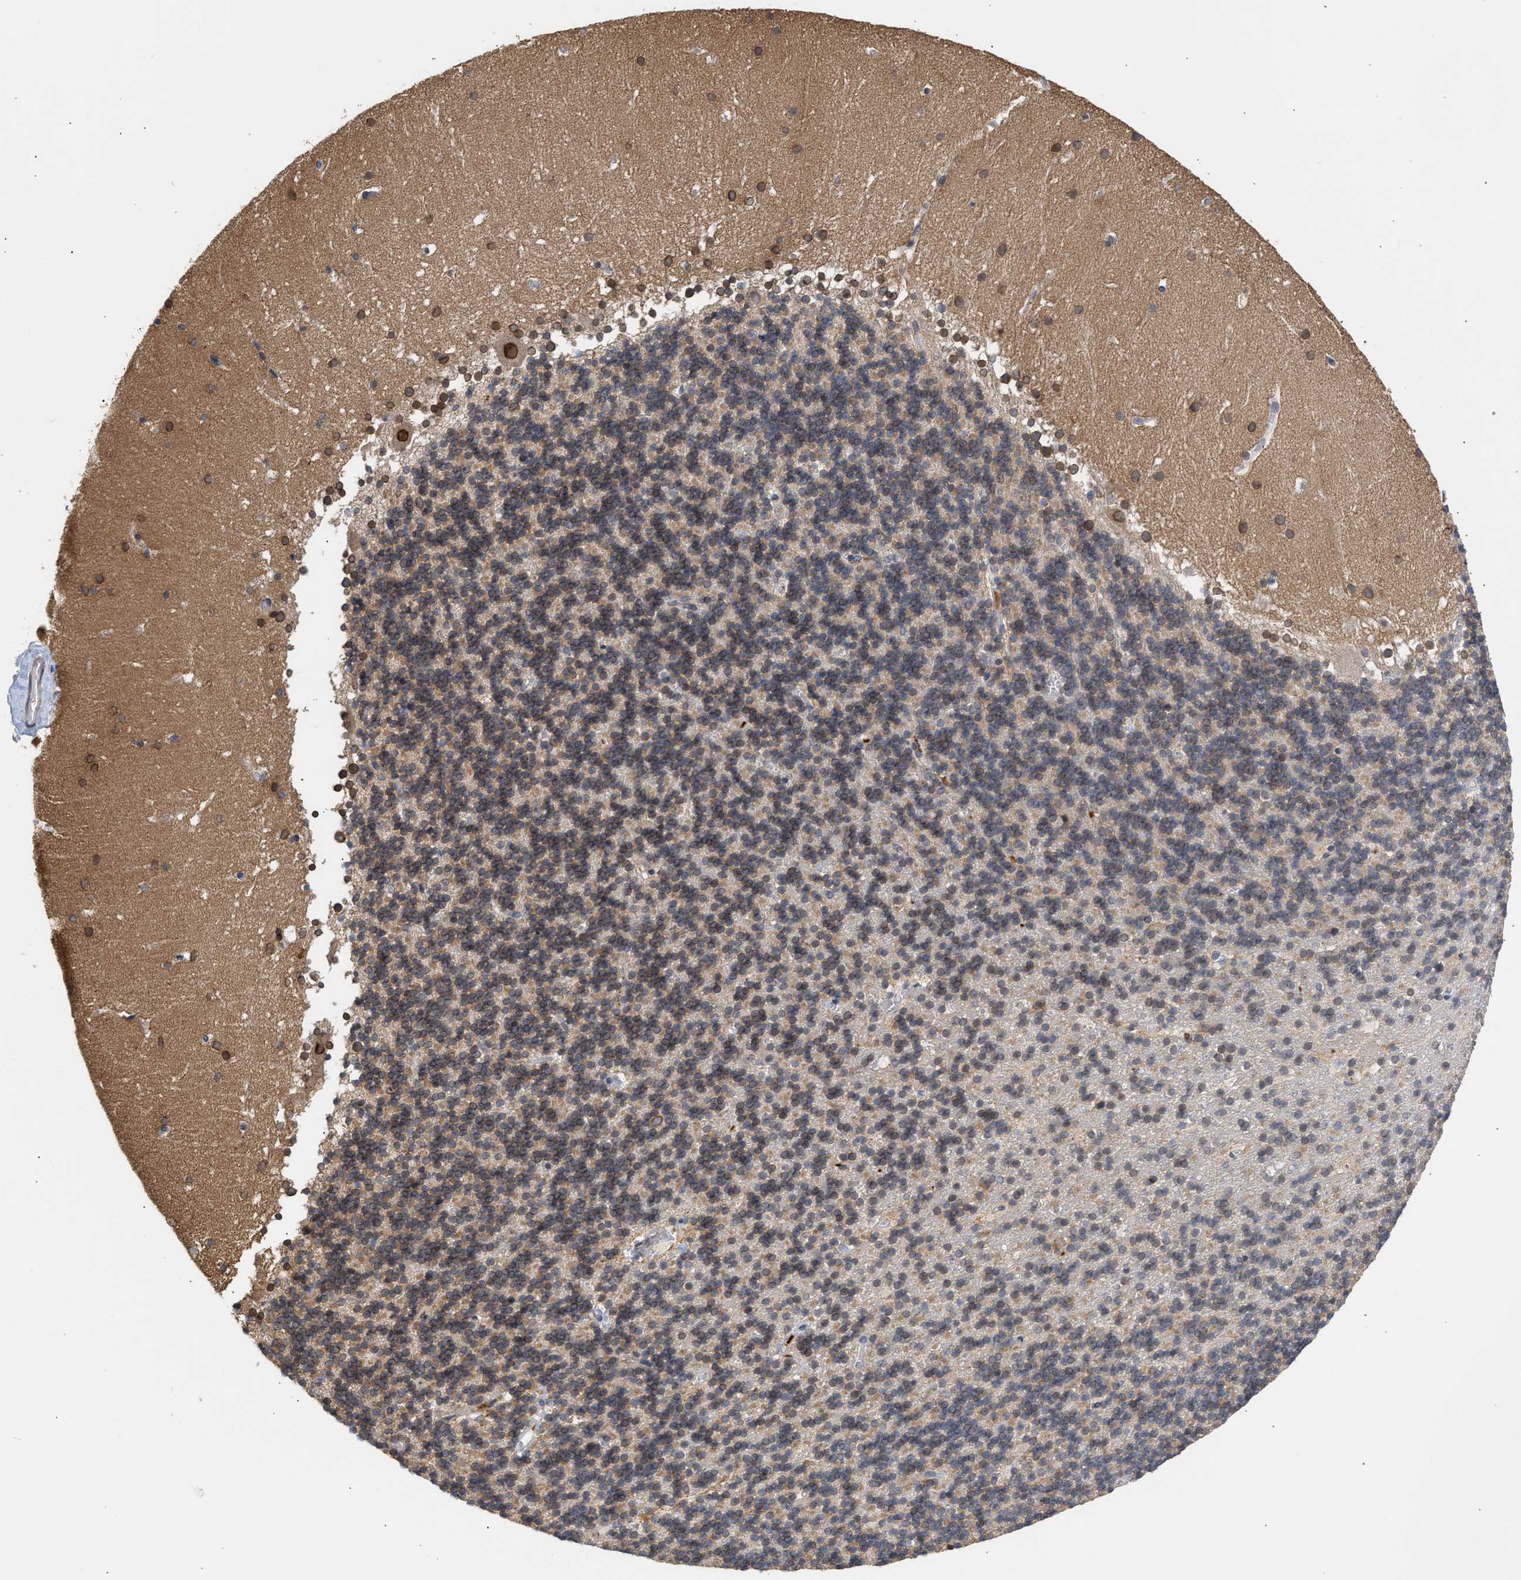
{"staining": {"intensity": "weak", "quantity": "25%-75%", "location": "cytoplasmic/membranous,nuclear"}, "tissue": "cerebellum", "cell_type": "Cells in granular layer", "image_type": "normal", "snomed": [{"axis": "morphology", "description": "Normal tissue, NOS"}, {"axis": "topography", "description": "Cerebellum"}], "caption": "DAB (3,3'-diaminobenzidine) immunohistochemical staining of unremarkable cerebellum exhibits weak cytoplasmic/membranous,nuclear protein positivity in about 25%-75% of cells in granular layer.", "gene": "NUP62", "patient": {"sex": "male", "age": 45}}